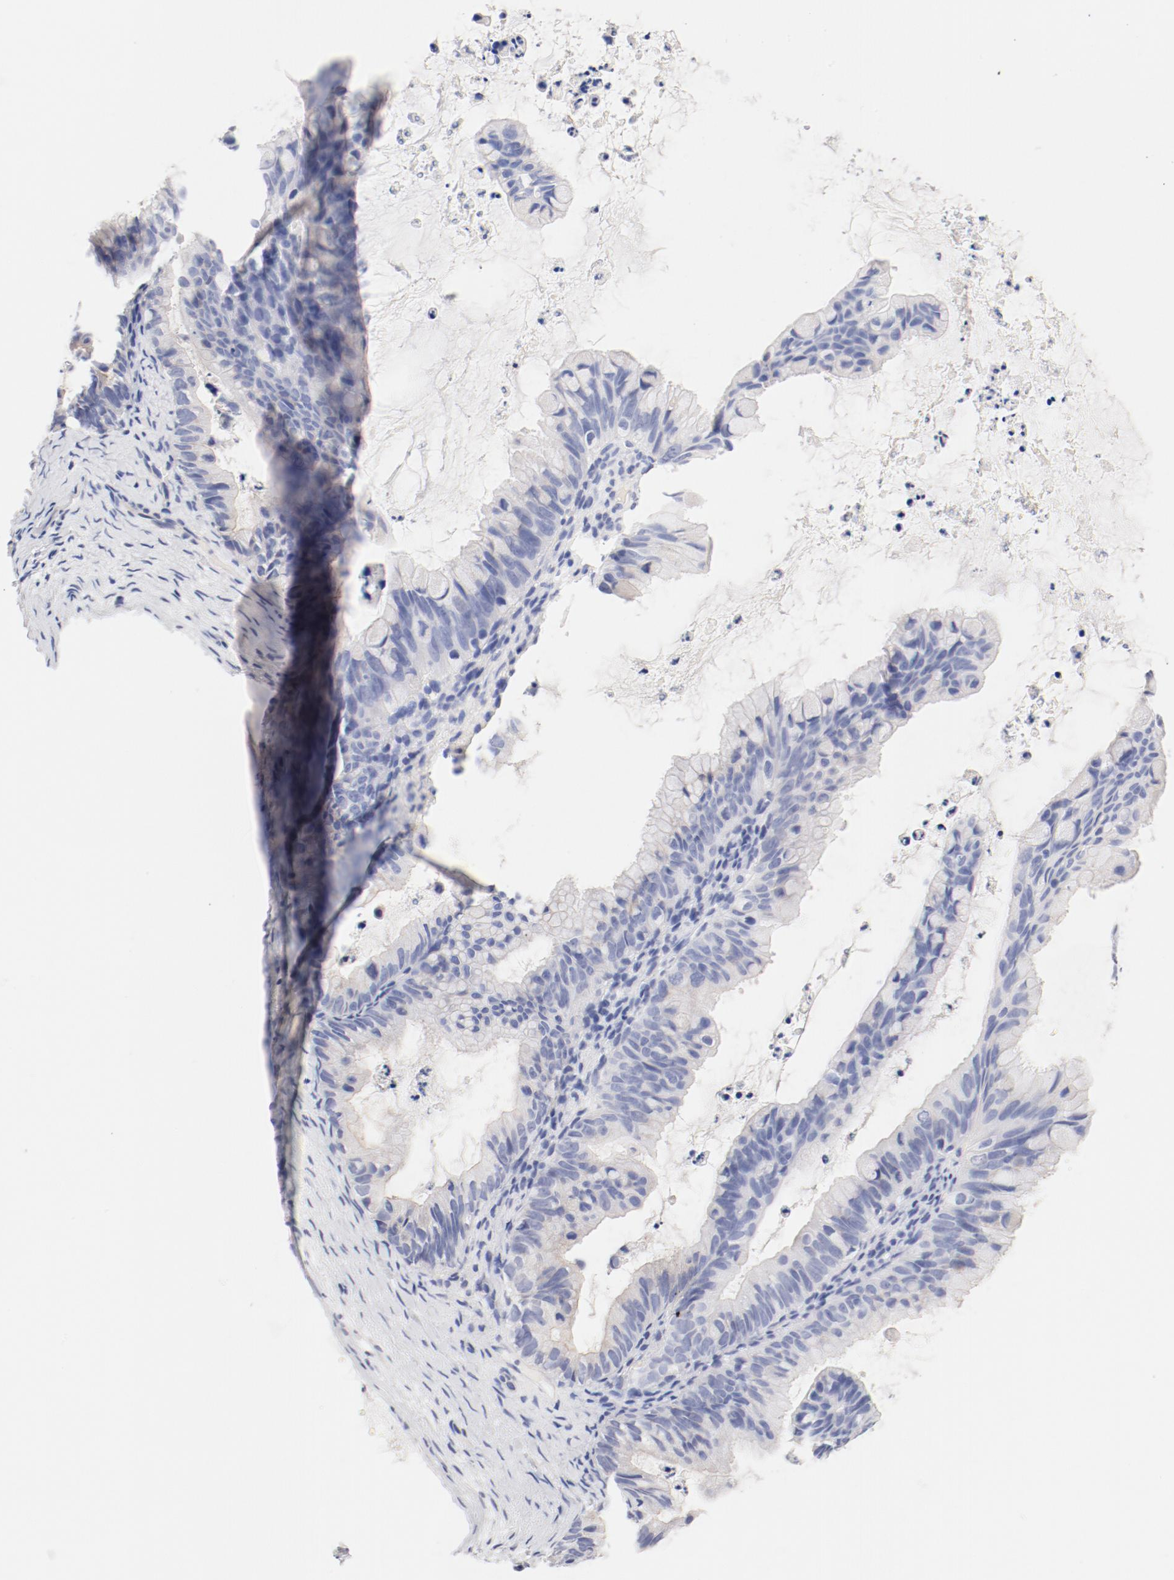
{"staining": {"intensity": "negative", "quantity": "none", "location": "none"}, "tissue": "ovarian cancer", "cell_type": "Tumor cells", "image_type": "cancer", "snomed": [{"axis": "morphology", "description": "Cystadenocarcinoma, mucinous, NOS"}, {"axis": "topography", "description": "Ovary"}], "caption": "An image of ovarian mucinous cystadenocarcinoma stained for a protein reveals no brown staining in tumor cells.", "gene": "HOMER1", "patient": {"sex": "female", "age": 36}}